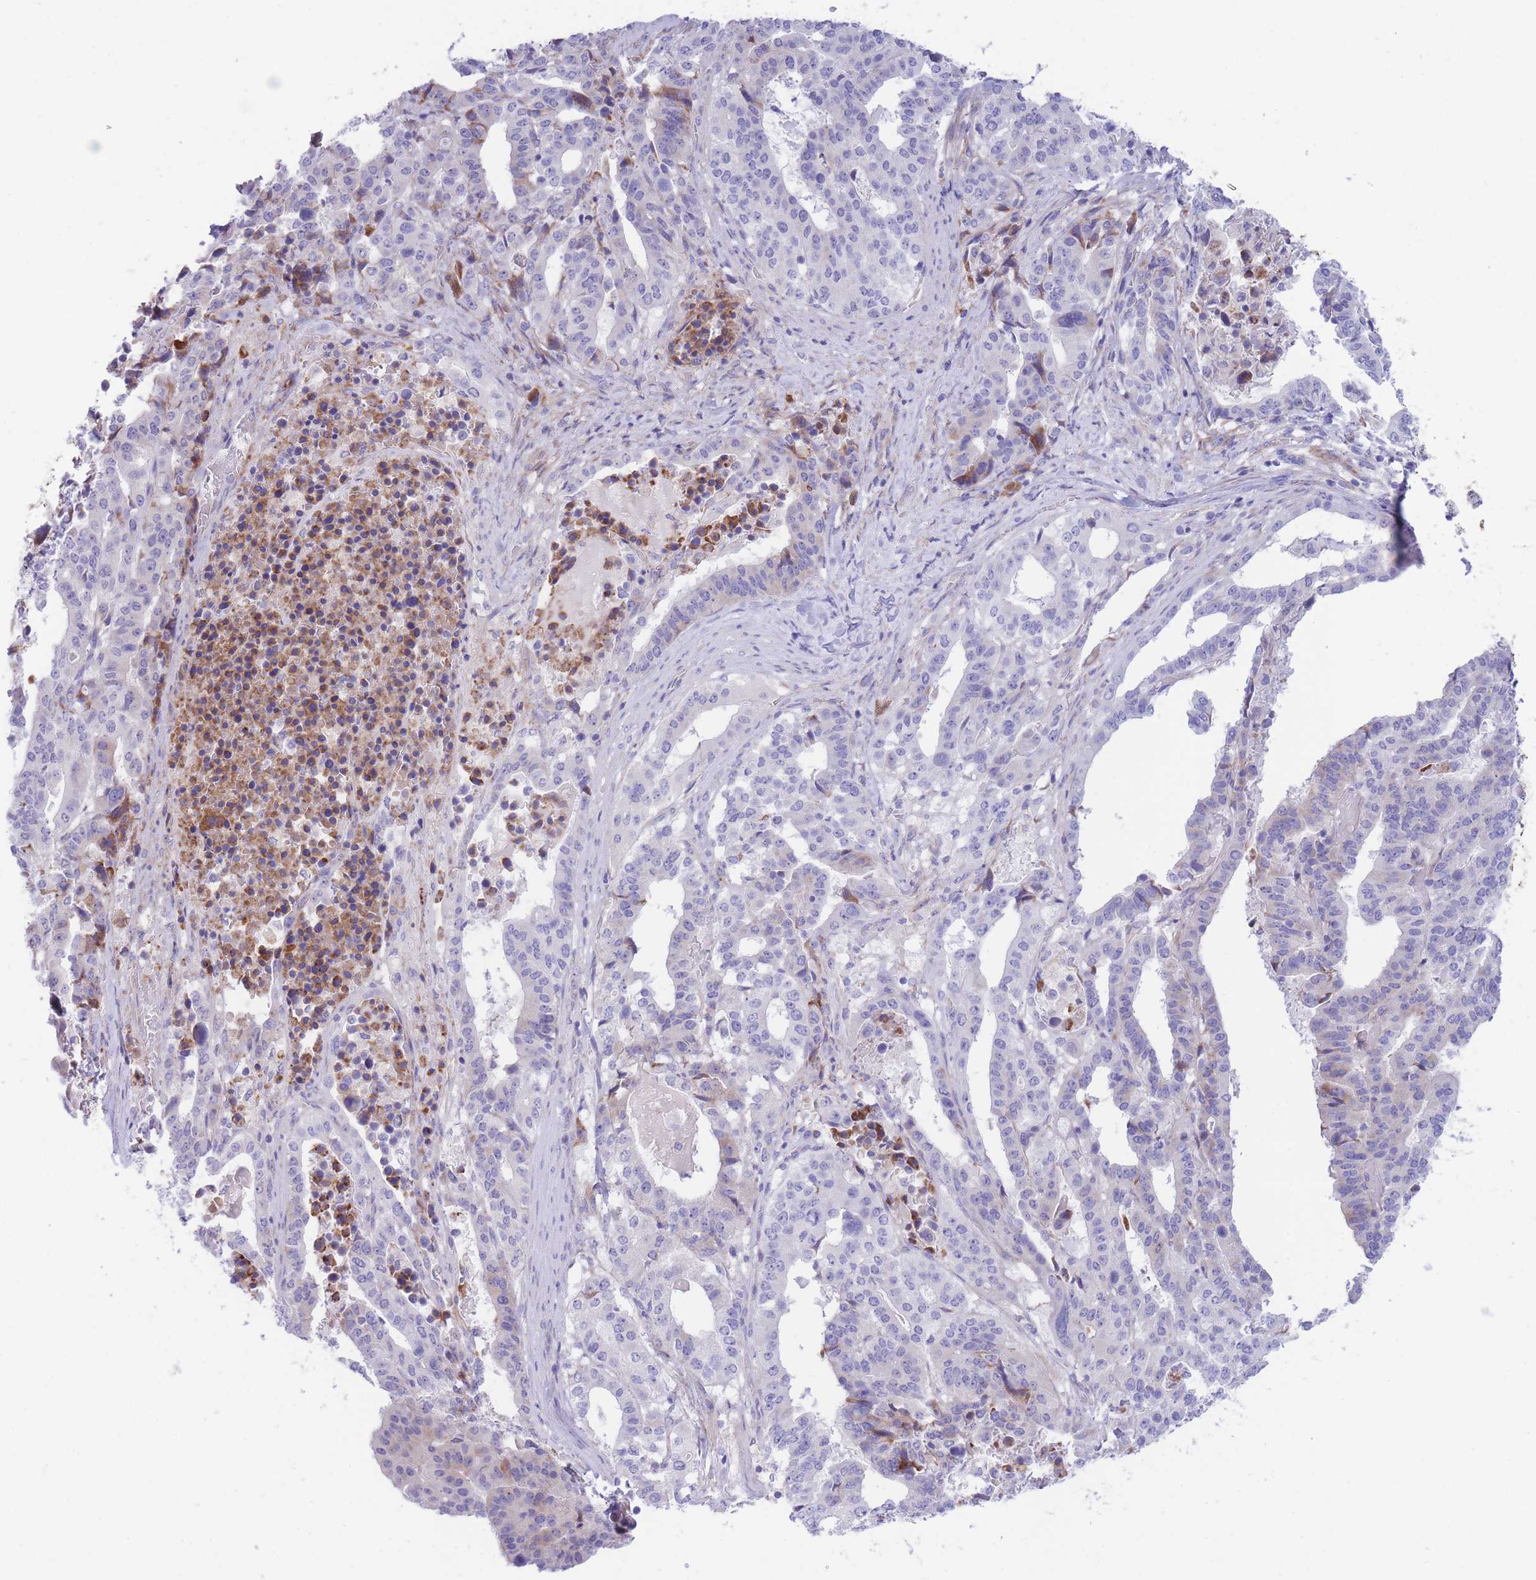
{"staining": {"intensity": "negative", "quantity": "none", "location": "none"}, "tissue": "stomach cancer", "cell_type": "Tumor cells", "image_type": "cancer", "snomed": [{"axis": "morphology", "description": "Adenocarcinoma, NOS"}, {"axis": "topography", "description": "Stomach"}], "caption": "Protein analysis of stomach cancer demonstrates no significant expression in tumor cells. (IHC, brightfield microscopy, high magnification).", "gene": "DET1", "patient": {"sex": "male", "age": 48}}